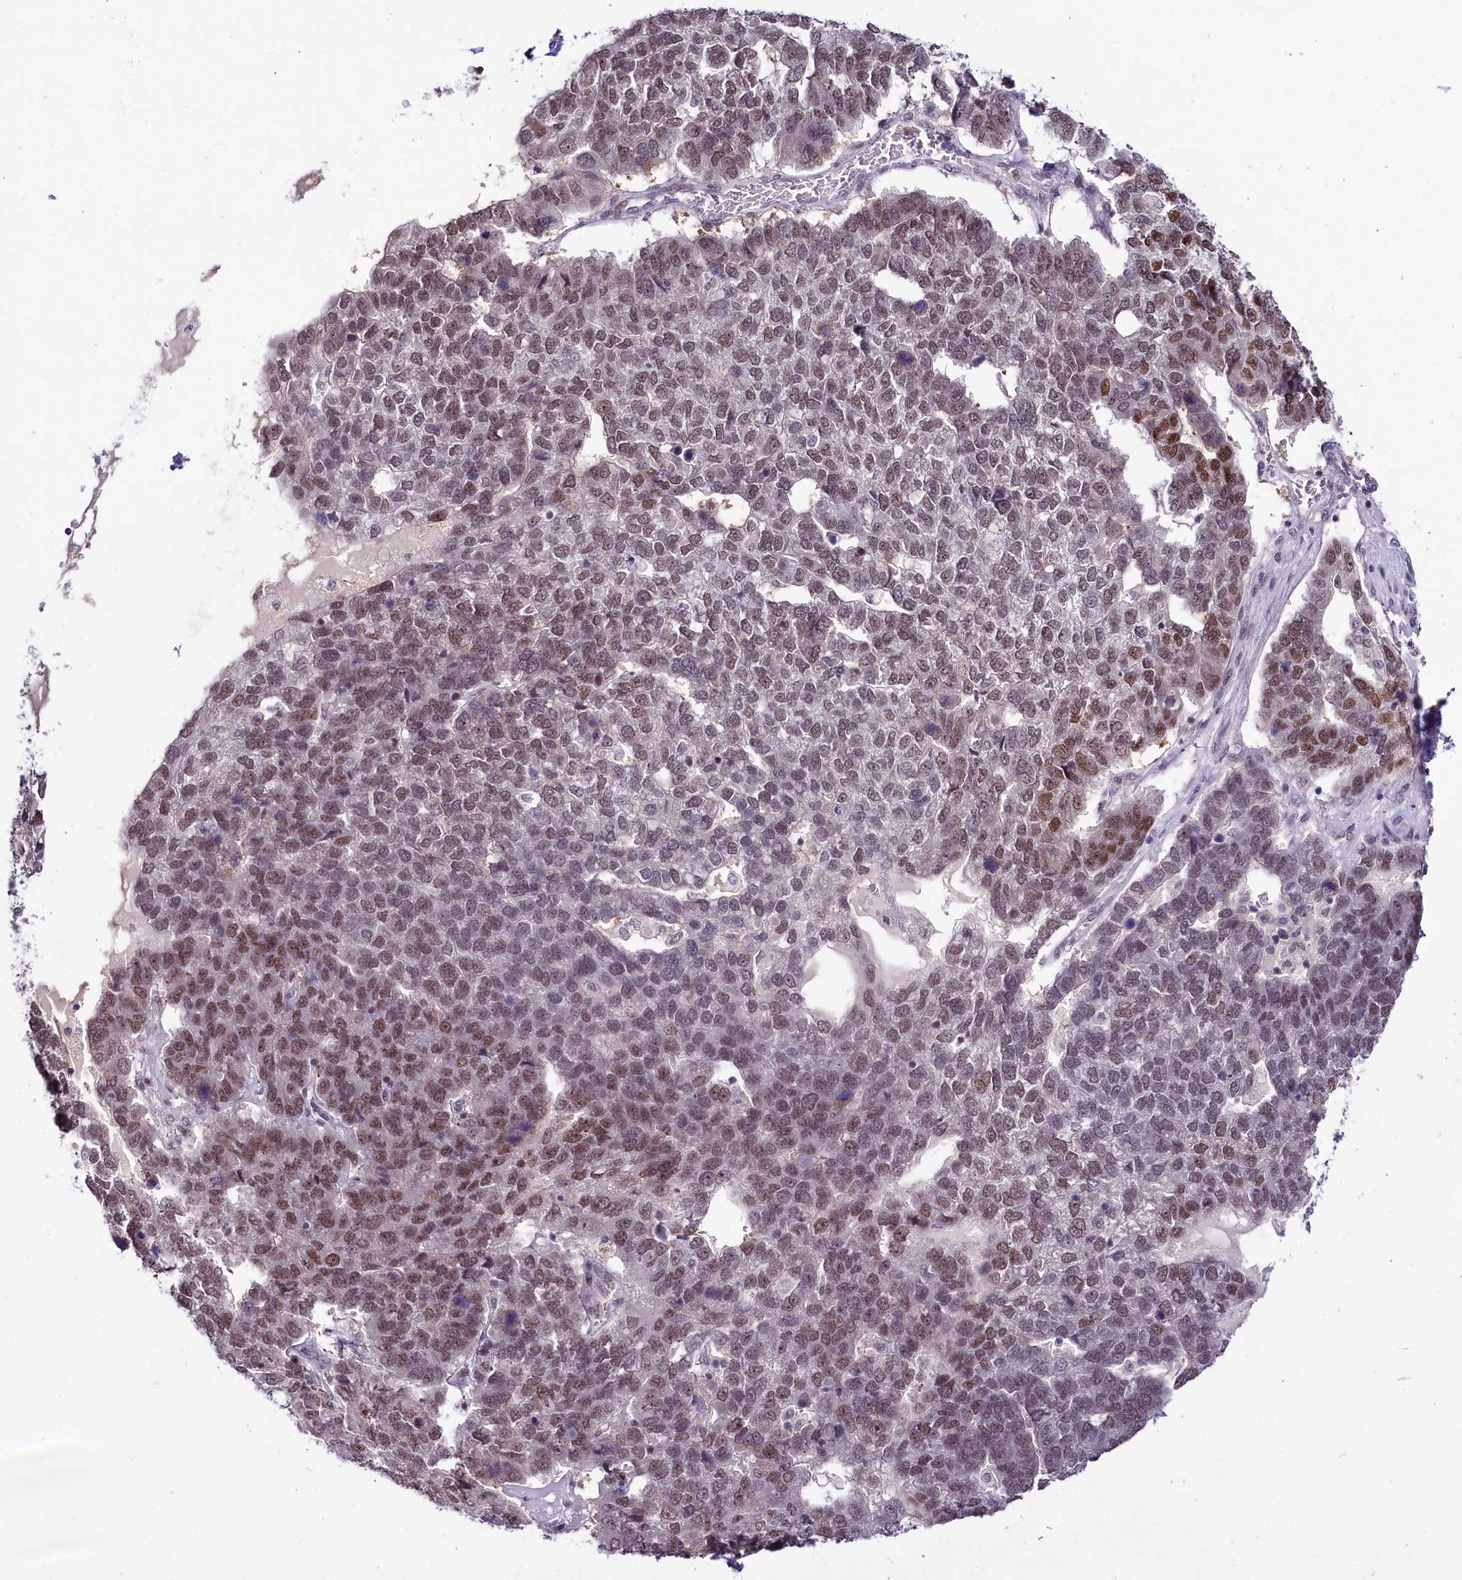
{"staining": {"intensity": "moderate", "quantity": "25%-75%", "location": "nuclear"}, "tissue": "pancreatic cancer", "cell_type": "Tumor cells", "image_type": "cancer", "snomed": [{"axis": "morphology", "description": "Adenocarcinoma, NOS"}, {"axis": "topography", "description": "Pancreas"}], "caption": "A brown stain highlights moderate nuclear positivity of a protein in human pancreatic cancer tumor cells.", "gene": "SCAF11", "patient": {"sex": "female", "age": 61}}